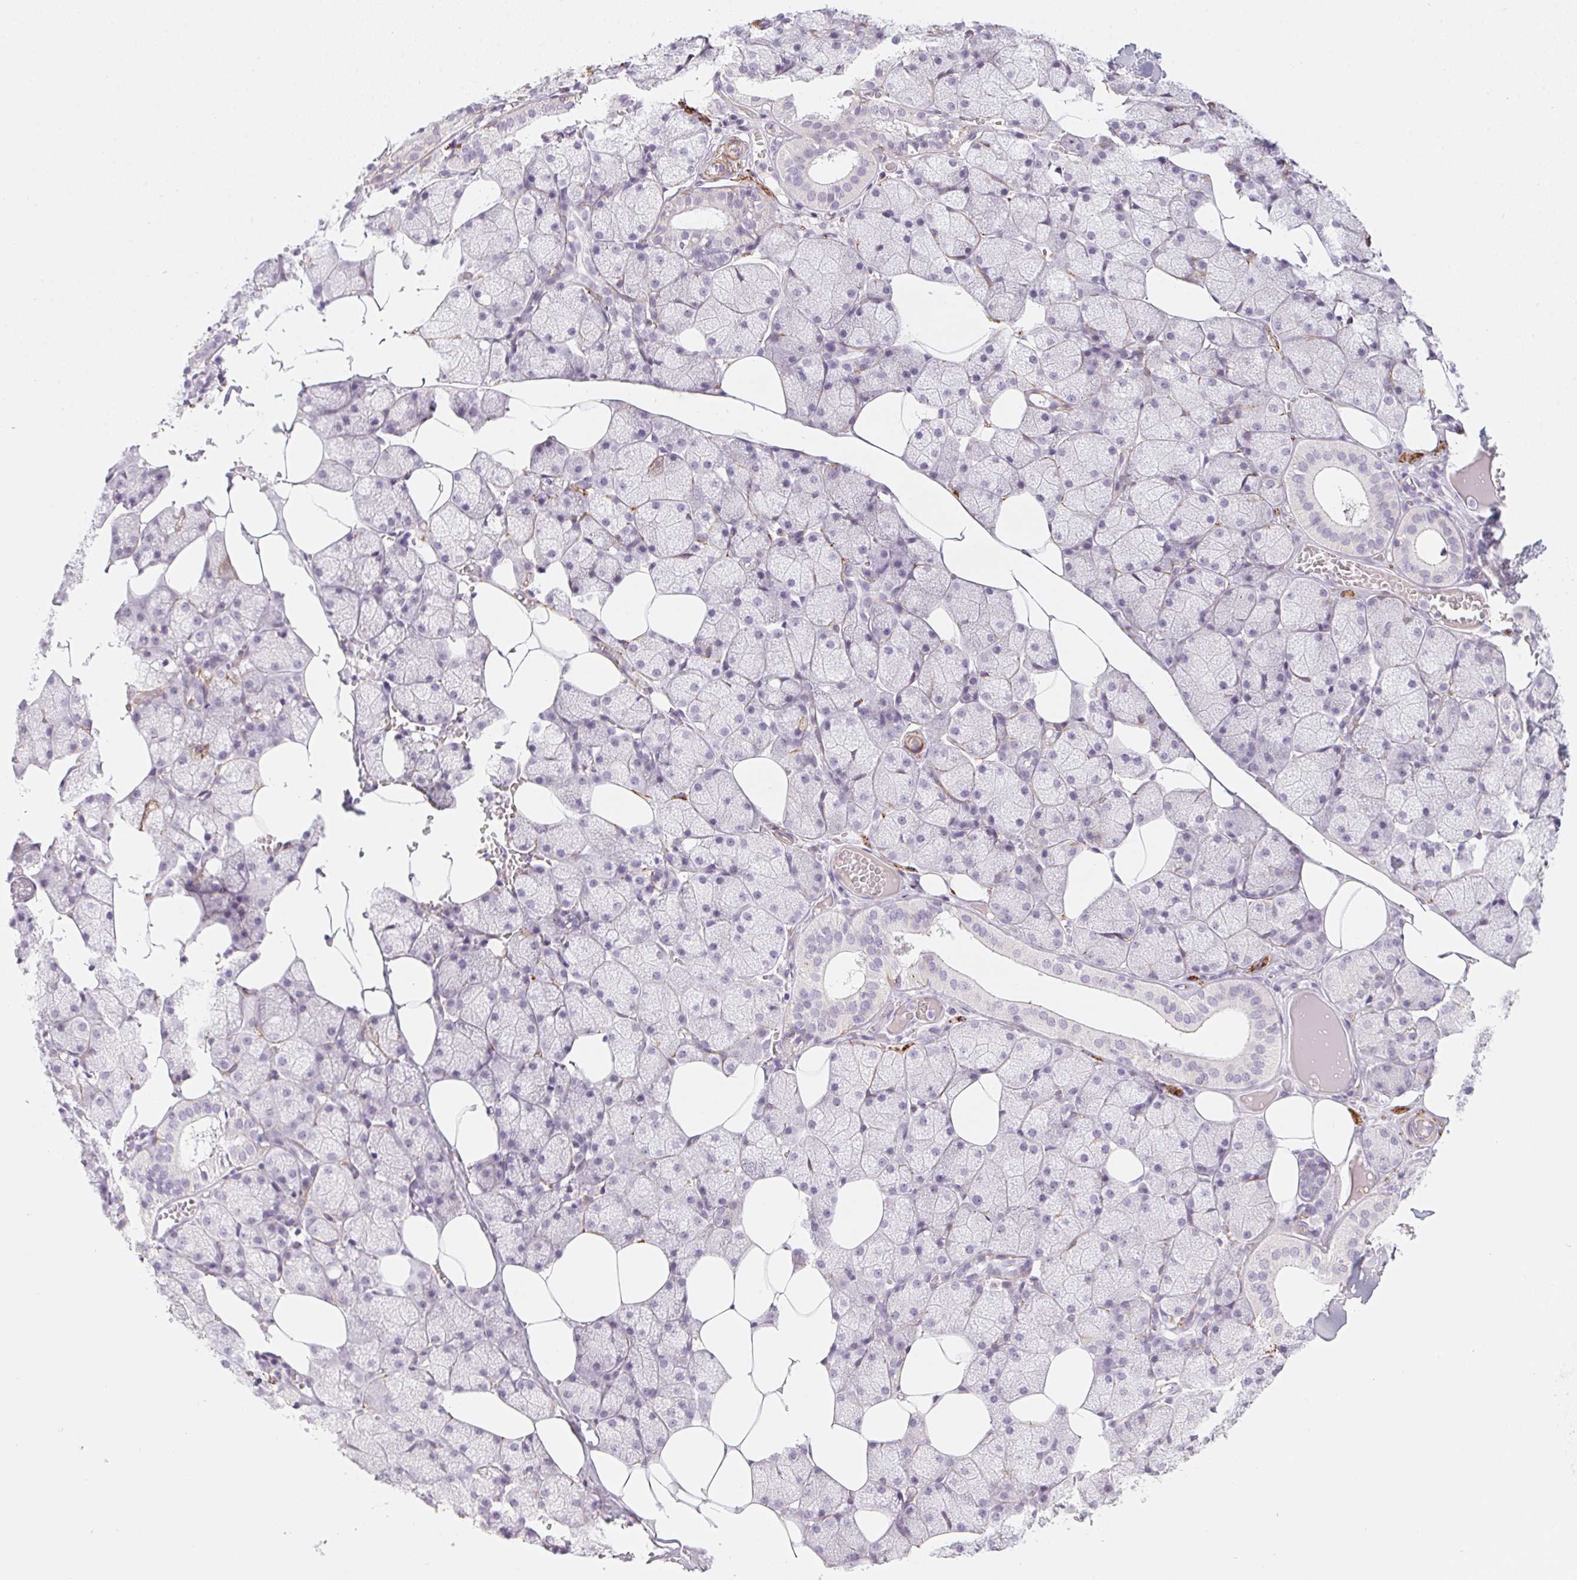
{"staining": {"intensity": "negative", "quantity": "none", "location": "none"}, "tissue": "salivary gland", "cell_type": "Glandular cells", "image_type": "normal", "snomed": [{"axis": "morphology", "description": "Normal tissue, NOS"}, {"axis": "topography", "description": "Salivary gland"}, {"axis": "topography", "description": "Peripheral nerve tissue"}], "caption": "Photomicrograph shows no significant protein staining in glandular cells of benign salivary gland. (DAB (3,3'-diaminobenzidine) IHC, high magnification).", "gene": "PRPH", "patient": {"sex": "male", "age": 38}}